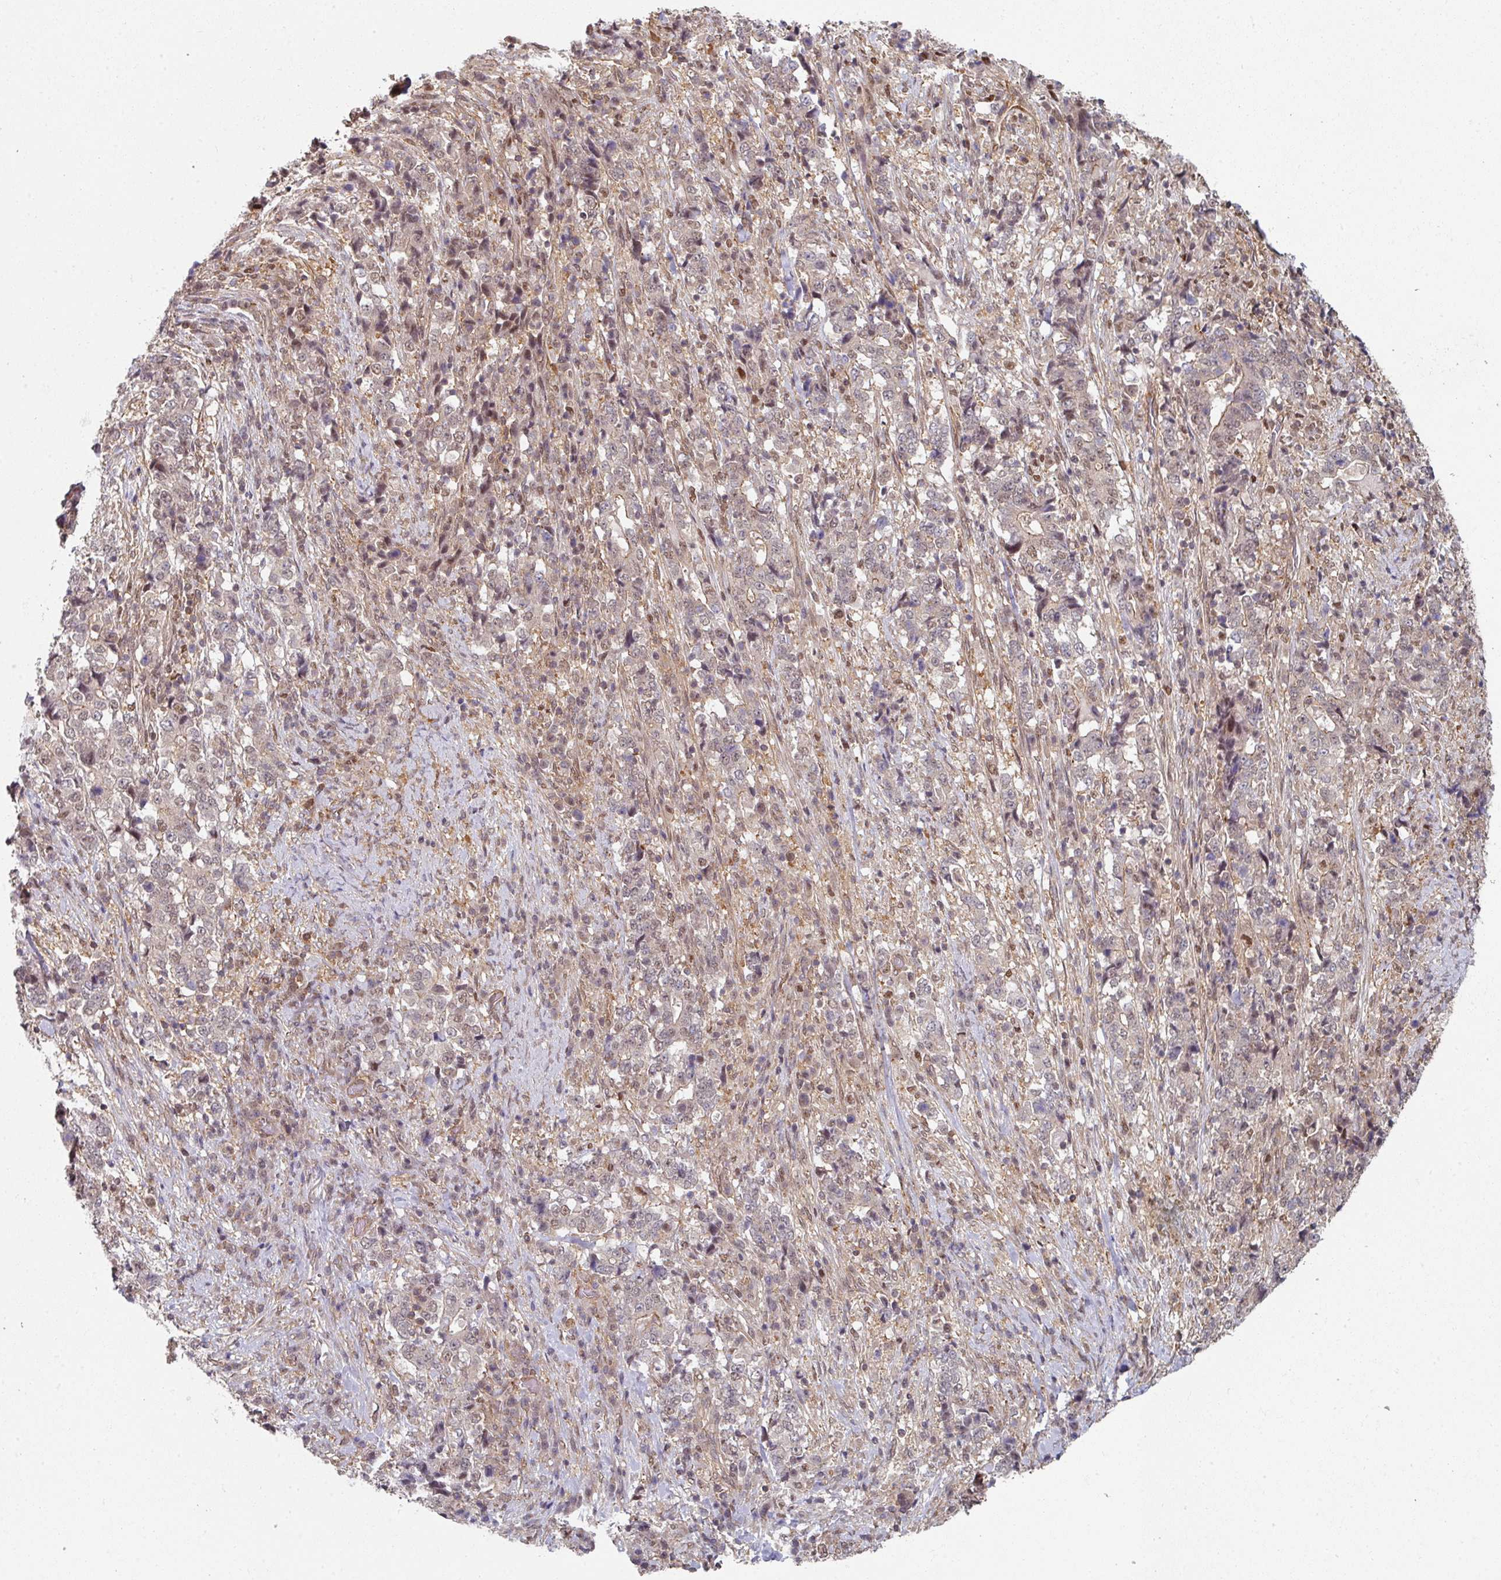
{"staining": {"intensity": "weak", "quantity": "<25%", "location": "nuclear"}, "tissue": "stomach cancer", "cell_type": "Tumor cells", "image_type": "cancer", "snomed": [{"axis": "morphology", "description": "Normal tissue, NOS"}, {"axis": "morphology", "description": "Adenocarcinoma, NOS"}, {"axis": "topography", "description": "Stomach, upper"}, {"axis": "topography", "description": "Stomach"}], "caption": "The micrograph shows no staining of tumor cells in adenocarcinoma (stomach).", "gene": "PSME3IP1", "patient": {"sex": "male", "age": 59}}